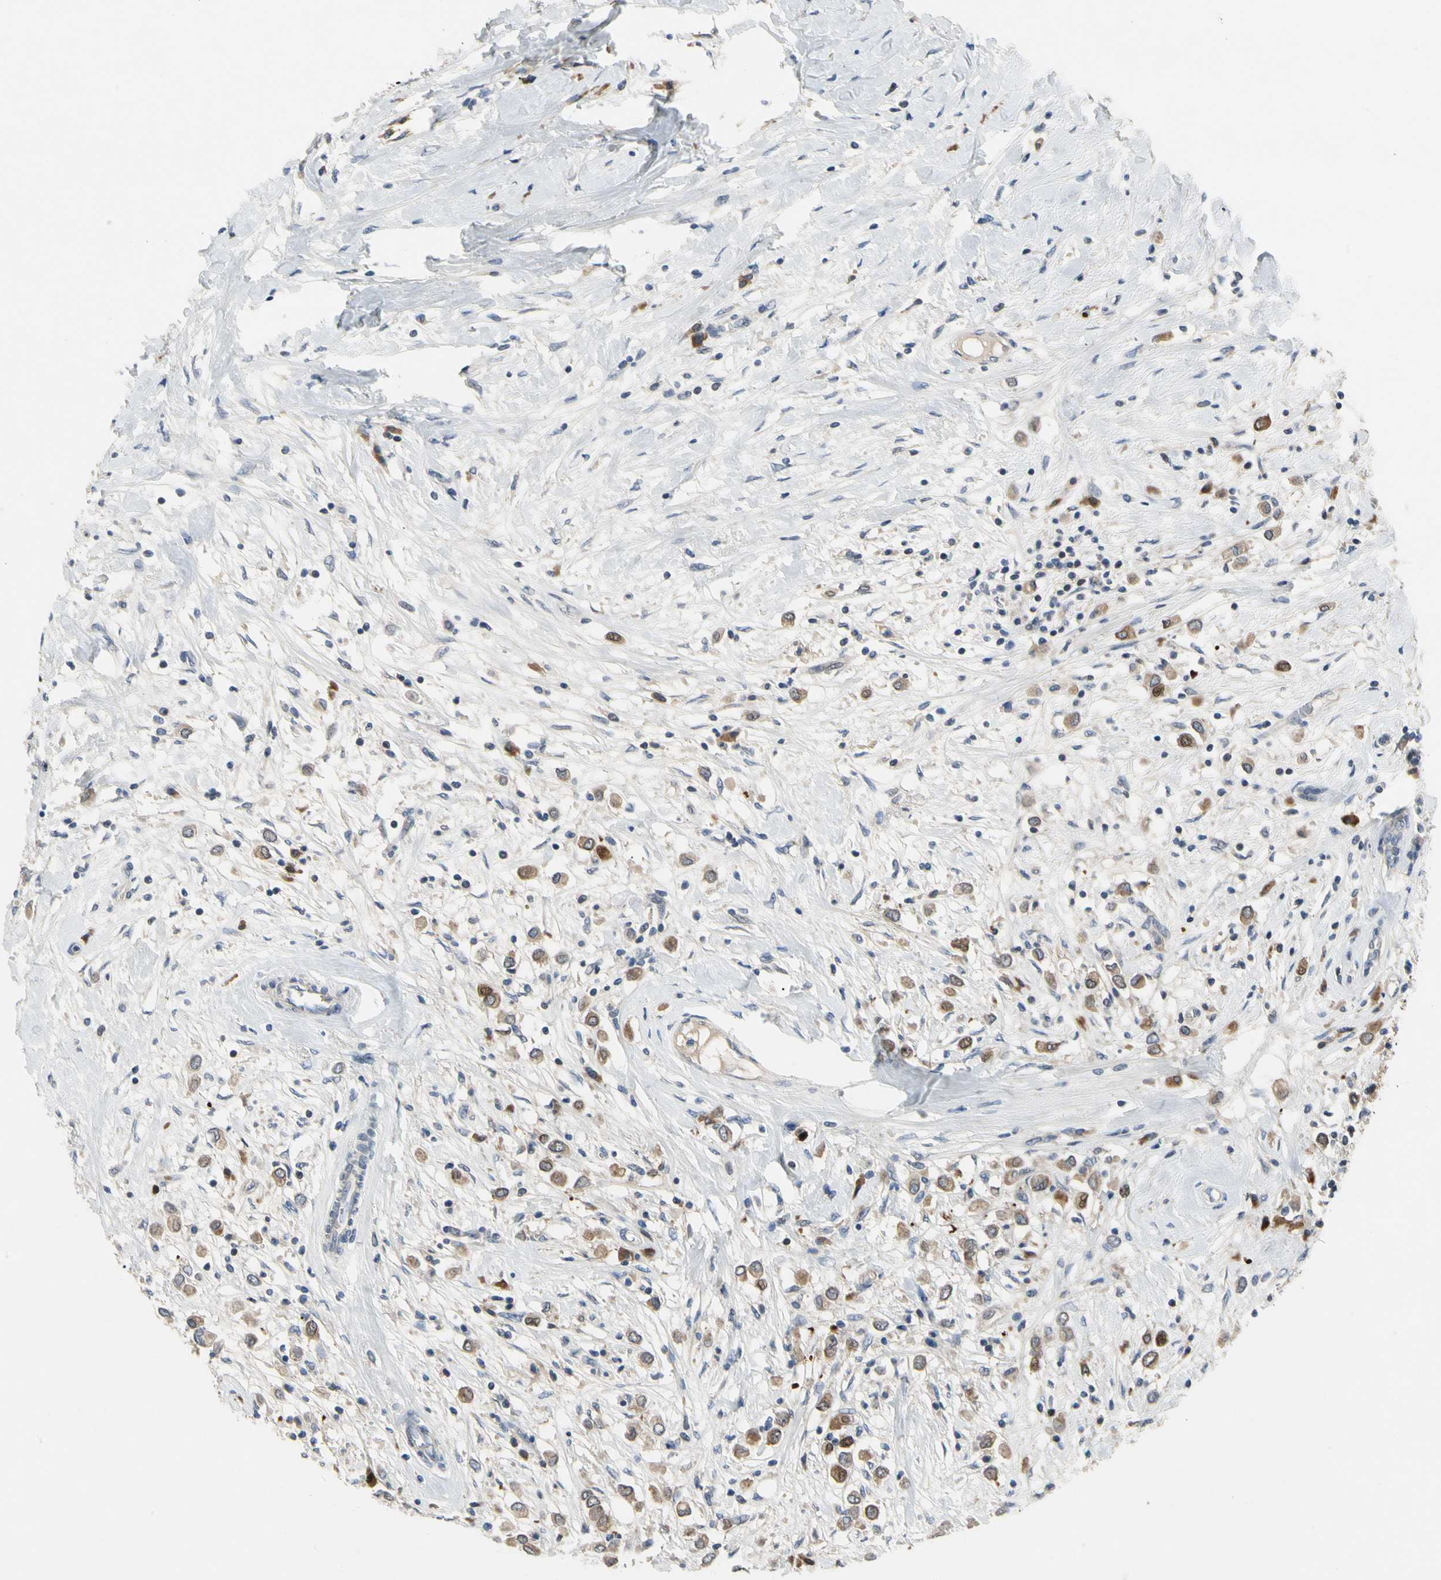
{"staining": {"intensity": "moderate", "quantity": ">75%", "location": "cytoplasmic/membranous"}, "tissue": "breast cancer", "cell_type": "Tumor cells", "image_type": "cancer", "snomed": [{"axis": "morphology", "description": "Duct carcinoma"}, {"axis": "topography", "description": "Breast"}], "caption": "A brown stain shows moderate cytoplasmic/membranous positivity of a protein in breast cancer tumor cells.", "gene": "HMGCR", "patient": {"sex": "female", "age": 61}}